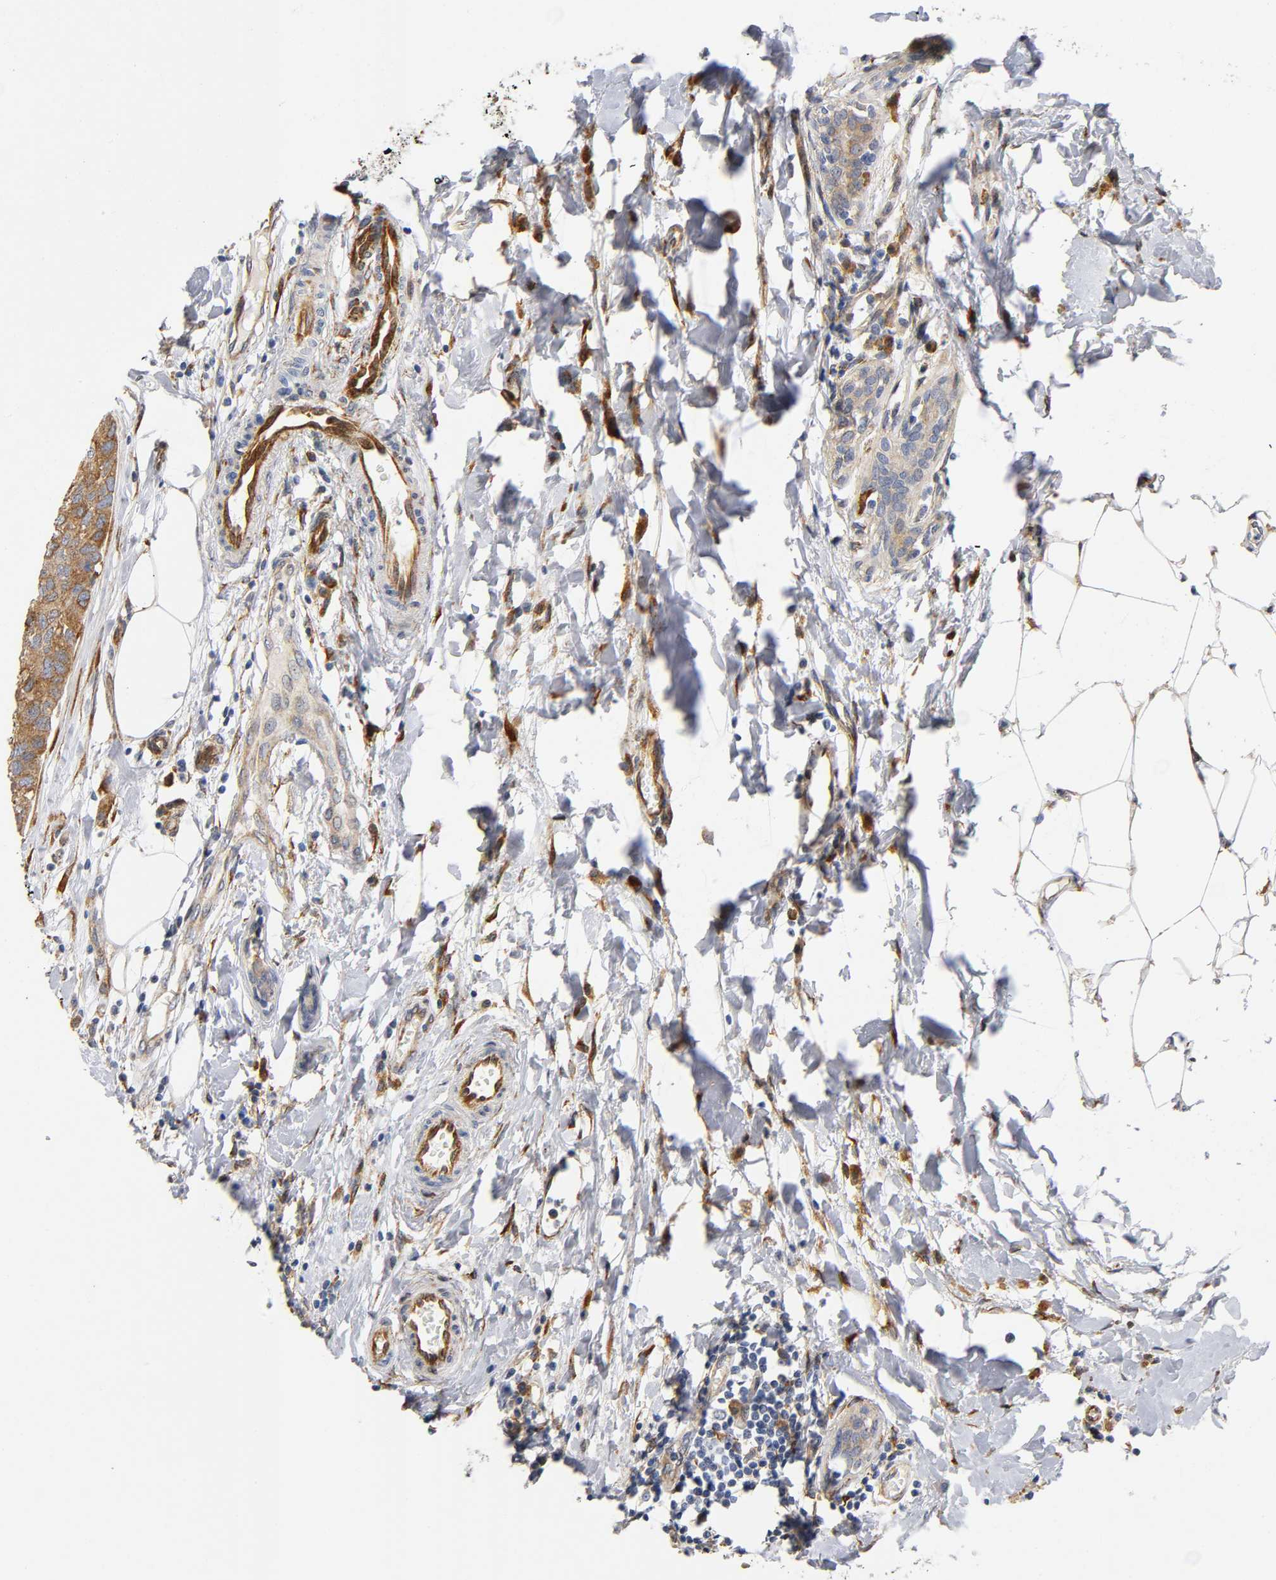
{"staining": {"intensity": "moderate", "quantity": ">75%", "location": "cytoplasmic/membranous"}, "tissue": "breast cancer", "cell_type": "Tumor cells", "image_type": "cancer", "snomed": [{"axis": "morphology", "description": "Duct carcinoma"}, {"axis": "topography", "description": "Breast"}], "caption": "Human infiltrating ductal carcinoma (breast) stained with a protein marker reveals moderate staining in tumor cells.", "gene": "SOS2", "patient": {"sex": "female", "age": 50}}